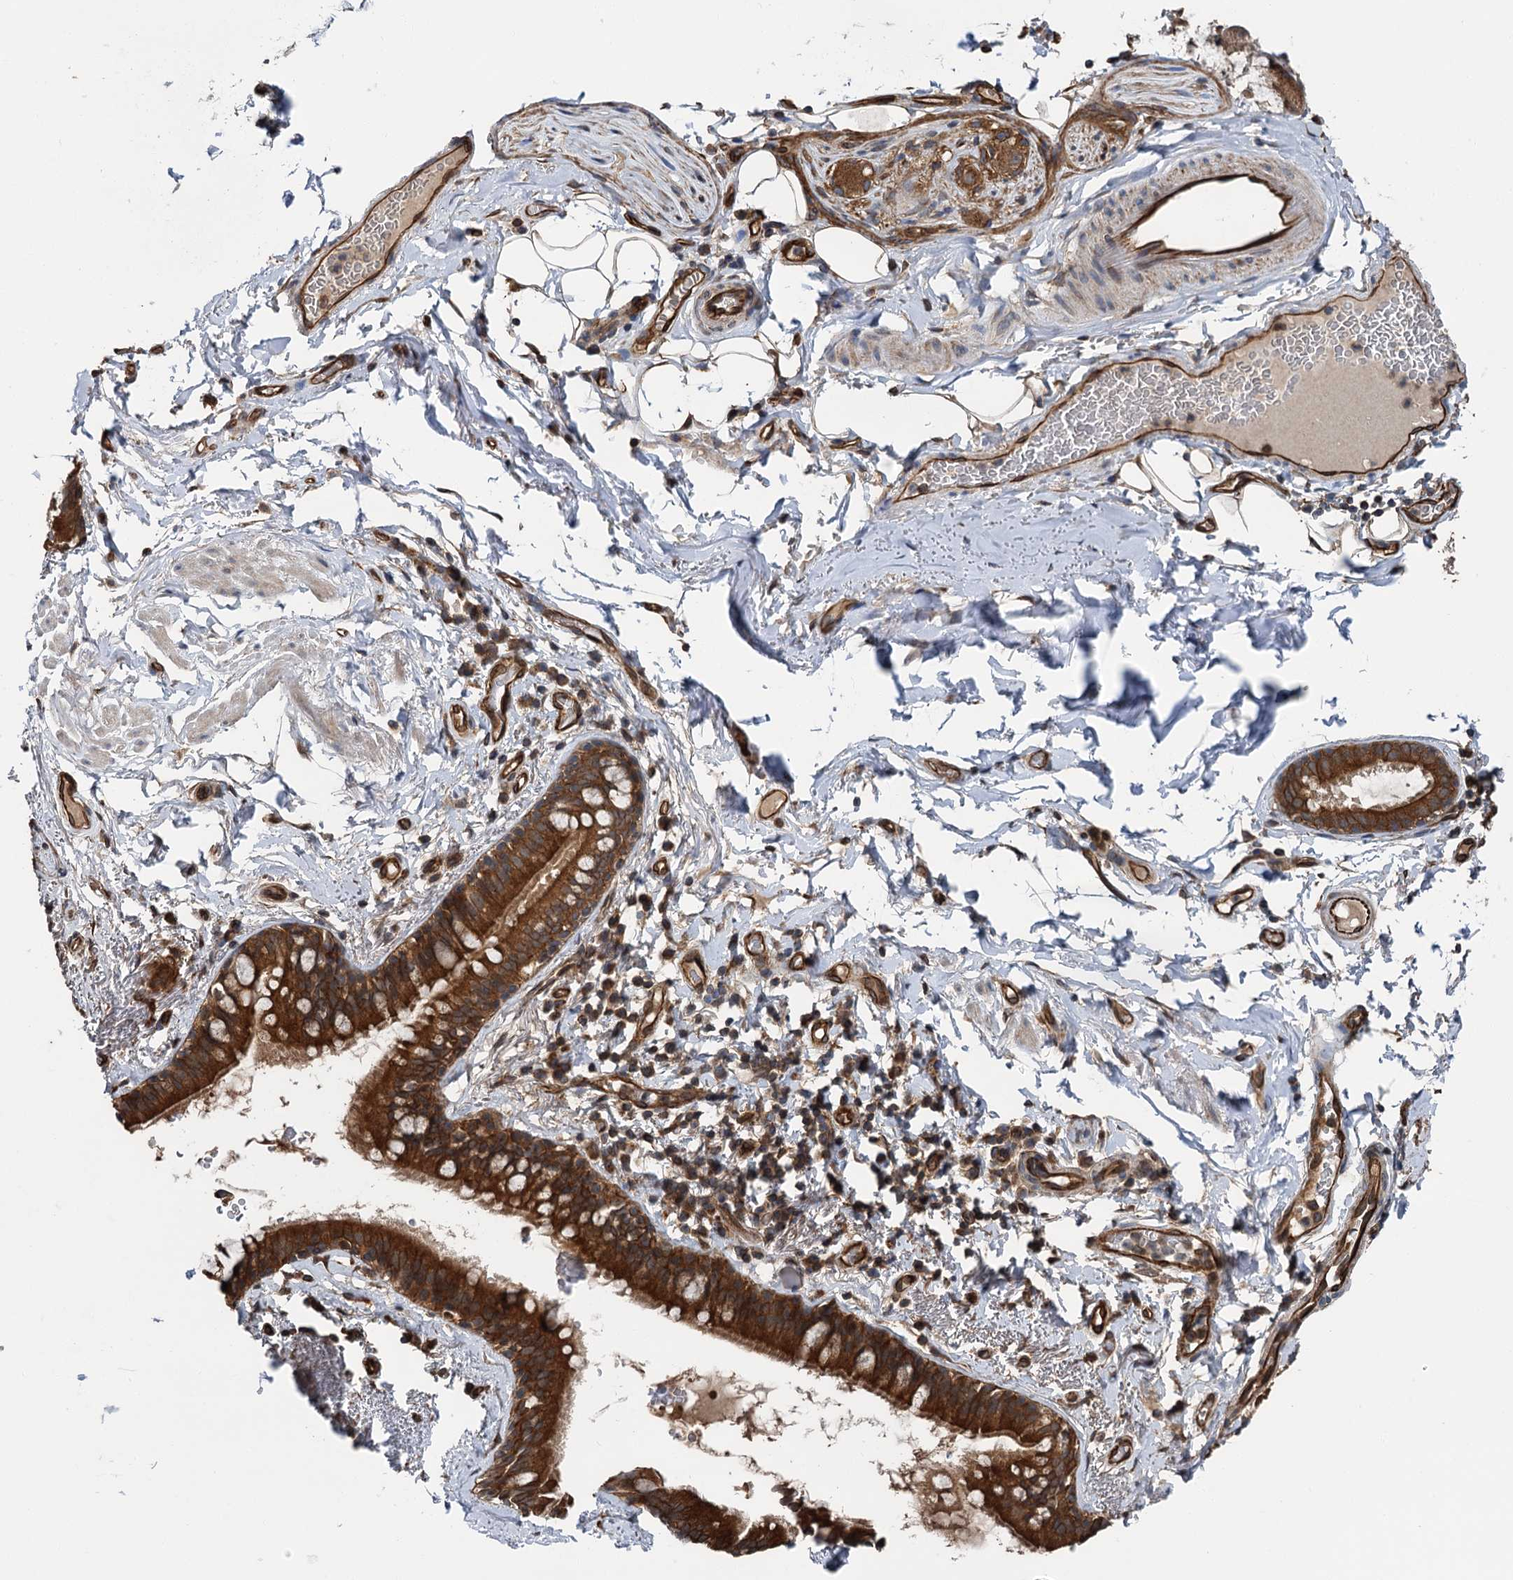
{"staining": {"intensity": "negative", "quantity": "none", "location": "none"}, "tissue": "adipose tissue", "cell_type": "Adipocytes", "image_type": "normal", "snomed": [{"axis": "morphology", "description": "Normal tissue, NOS"}, {"axis": "topography", "description": "Lymph node"}, {"axis": "topography", "description": "Bronchus"}], "caption": "High magnification brightfield microscopy of normal adipose tissue stained with DAB (3,3'-diaminobenzidine) (brown) and counterstained with hematoxylin (blue): adipocytes show no significant expression. (IHC, brightfield microscopy, high magnification).", "gene": "ZFYVE19", "patient": {"sex": "male", "age": 63}}